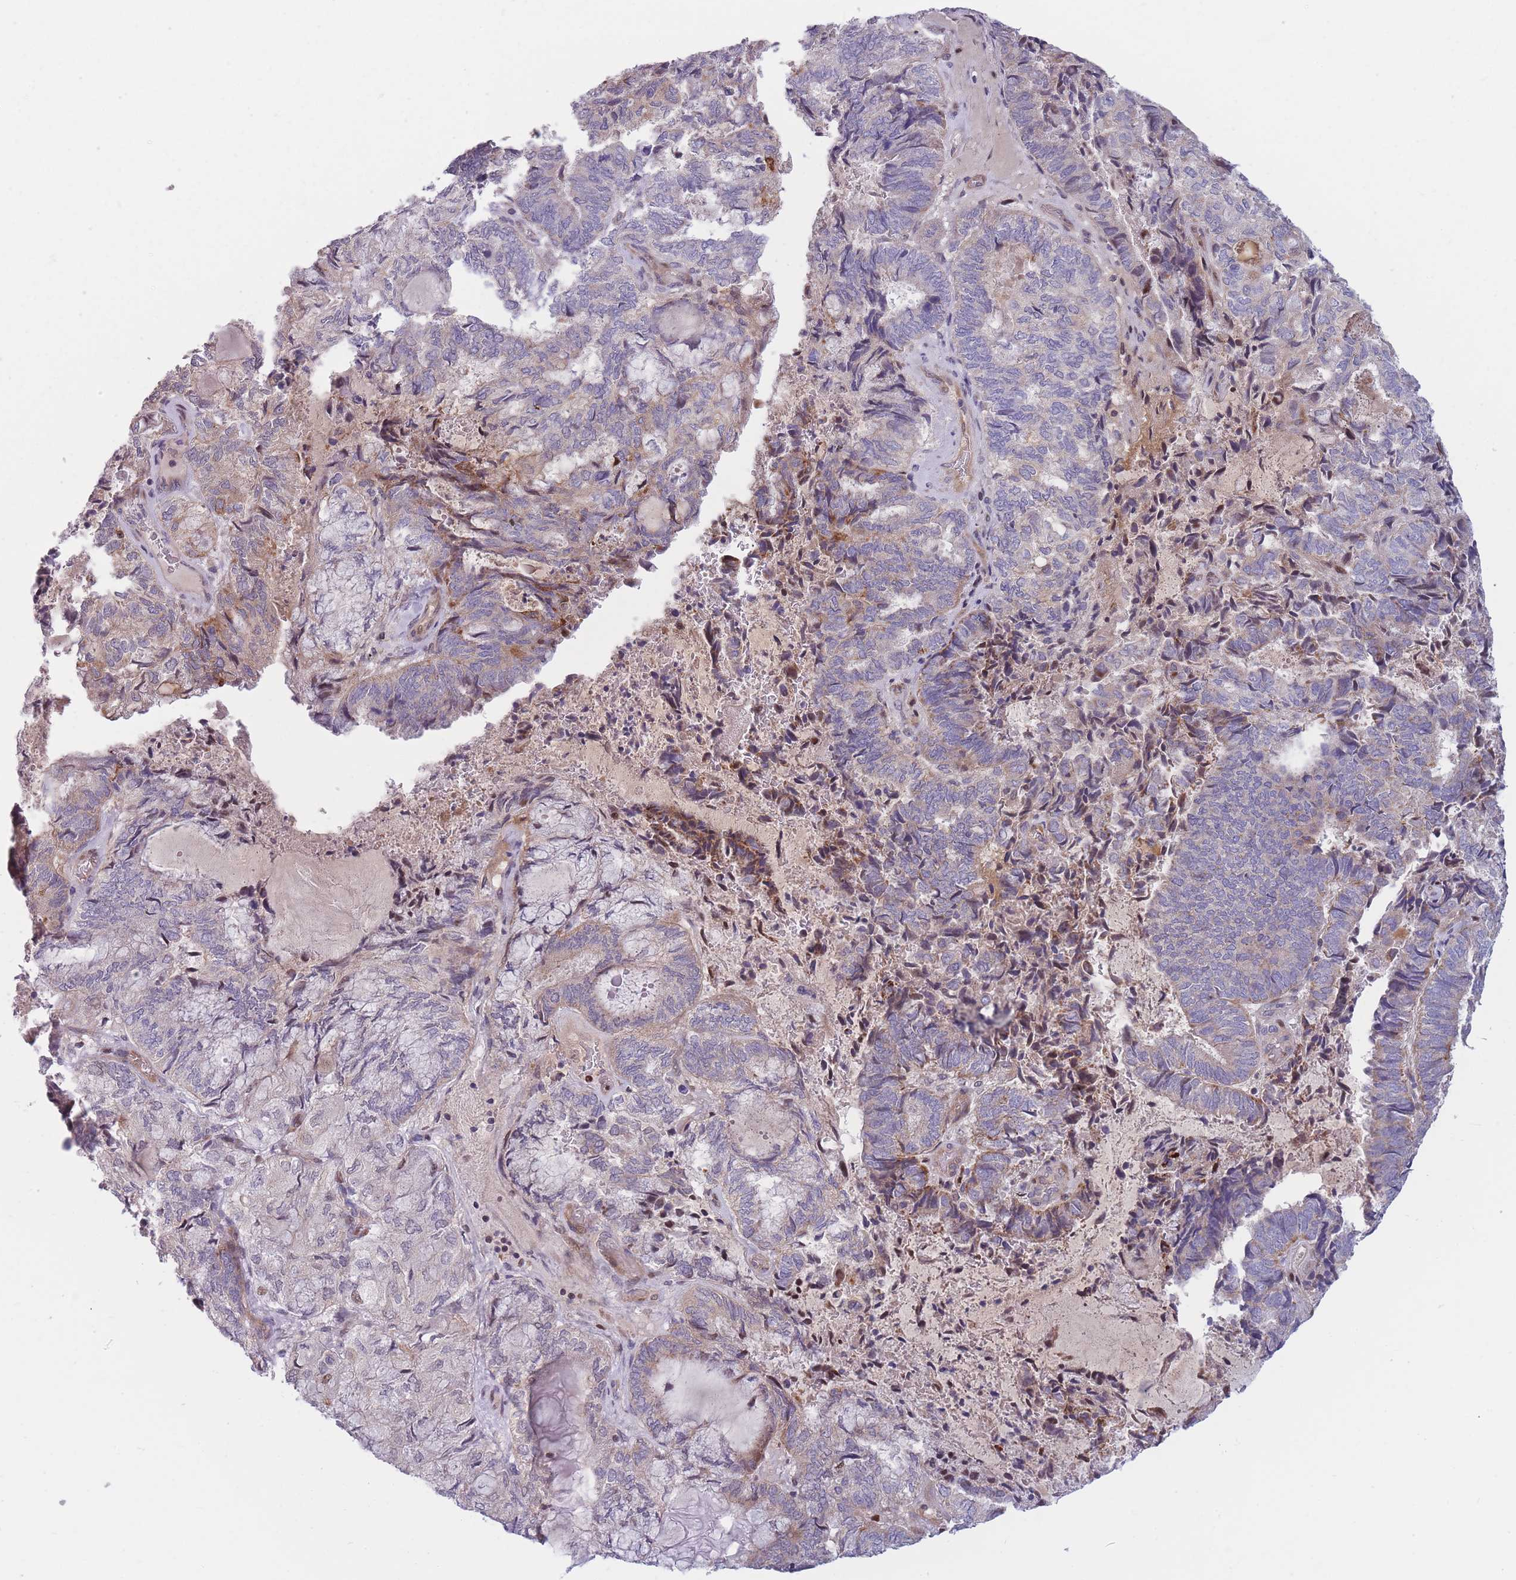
{"staining": {"intensity": "negative", "quantity": "none", "location": "none"}, "tissue": "endometrial cancer", "cell_type": "Tumor cells", "image_type": "cancer", "snomed": [{"axis": "morphology", "description": "Adenocarcinoma, NOS"}, {"axis": "topography", "description": "Endometrium"}], "caption": "Immunohistochemical staining of endometrial cancer demonstrates no significant staining in tumor cells. (IHC, brightfield microscopy, high magnification).", "gene": "PDE4A", "patient": {"sex": "female", "age": 80}}